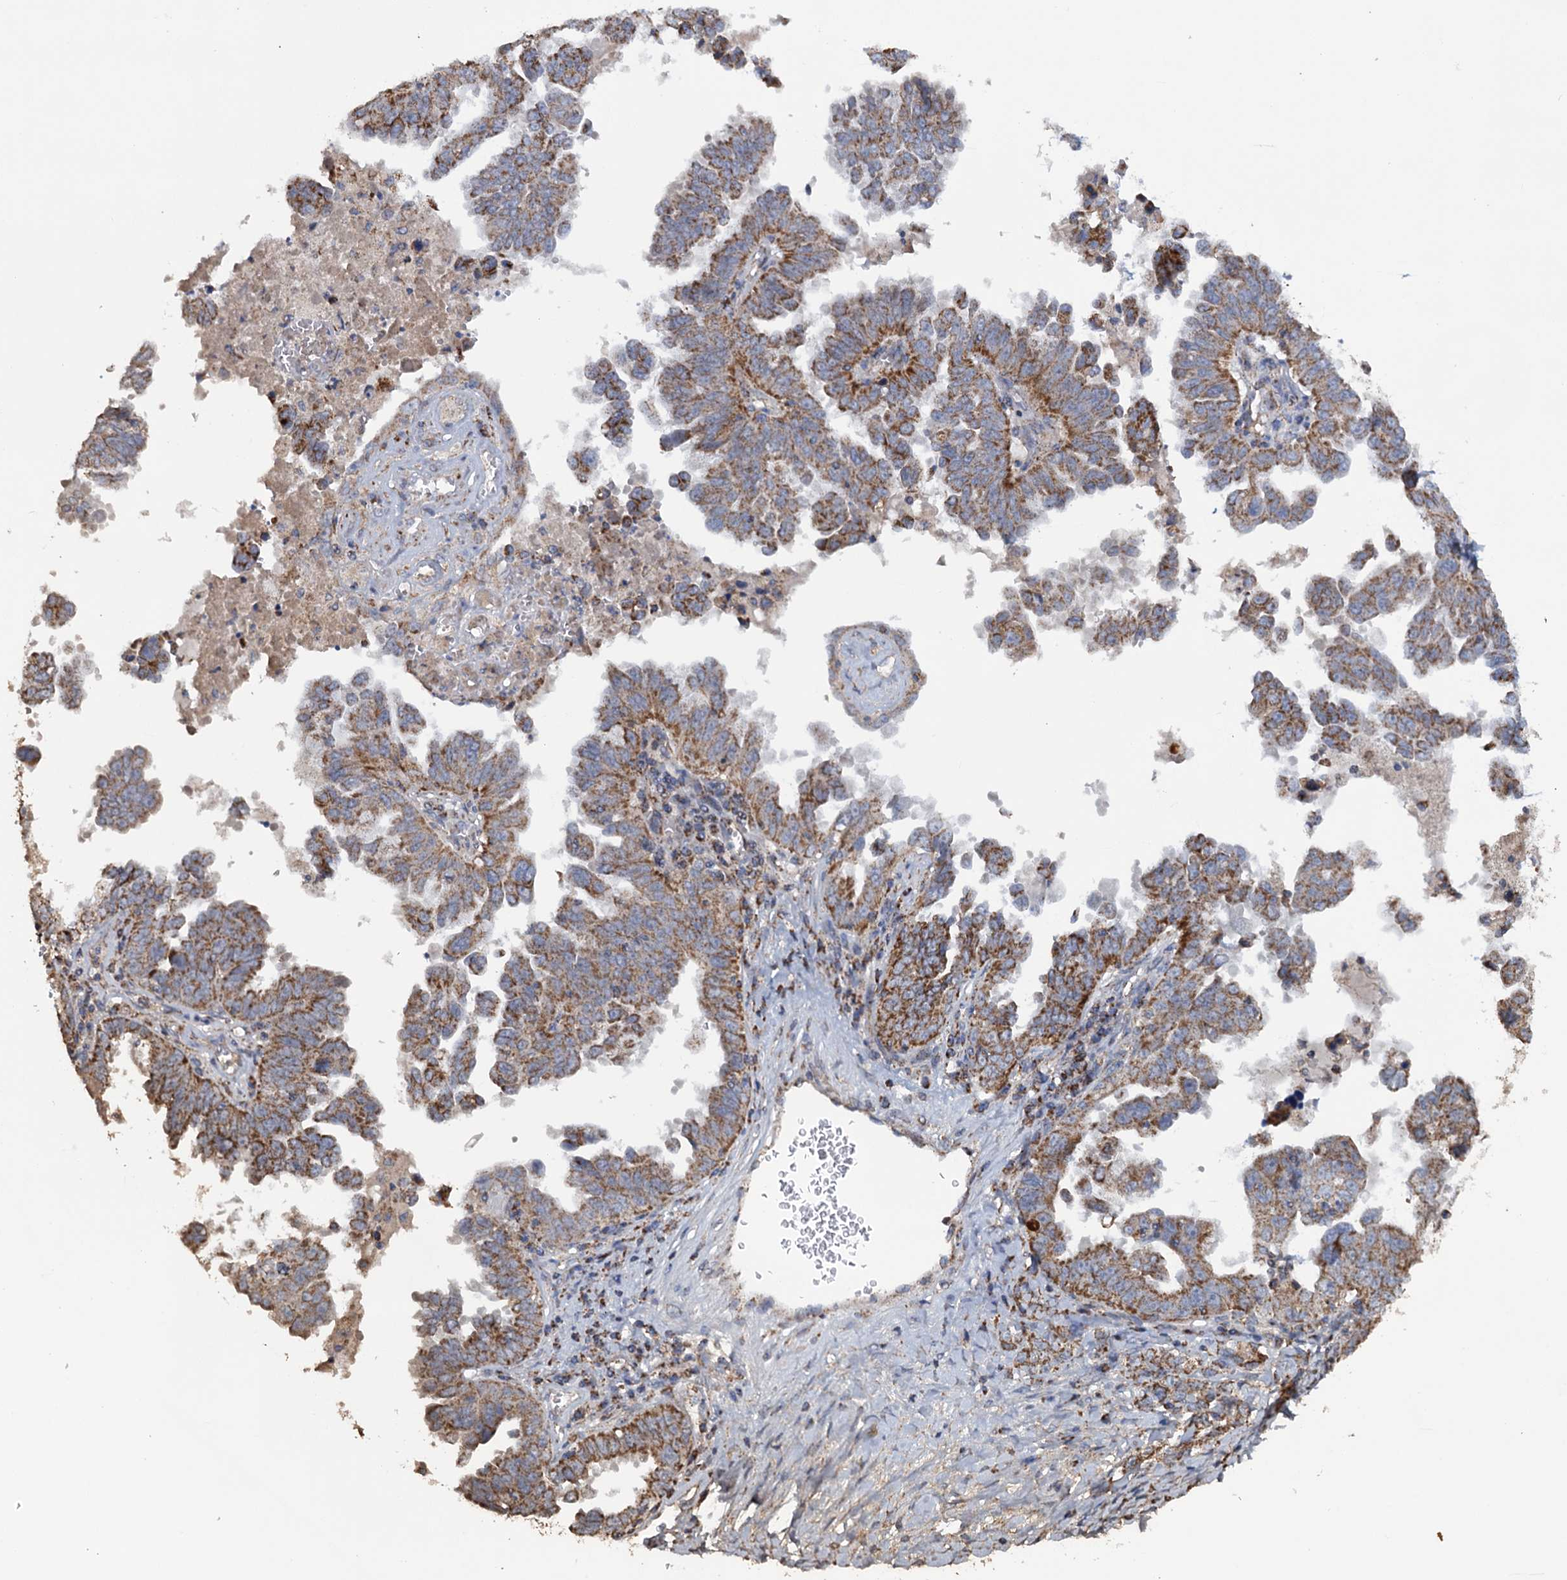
{"staining": {"intensity": "moderate", "quantity": ">75%", "location": "cytoplasmic/membranous"}, "tissue": "ovarian cancer", "cell_type": "Tumor cells", "image_type": "cancer", "snomed": [{"axis": "morphology", "description": "Carcinoma, endometroid"}, {"axis": "topography", "description": "Ovary"}], "caption": "Immunohistochemistry of human ovarian endometroid carcinoma demonstrates medium levels of moderate cytoplasmic/membranous staining in about >75% of tumor cells. The staining was performed using DAB, with brown indicating positive protein expression. Nuclei are stained blue with hematoxylin.", "gene": "GTPBP3", "patient": {"sex": "female", "age": 62}}